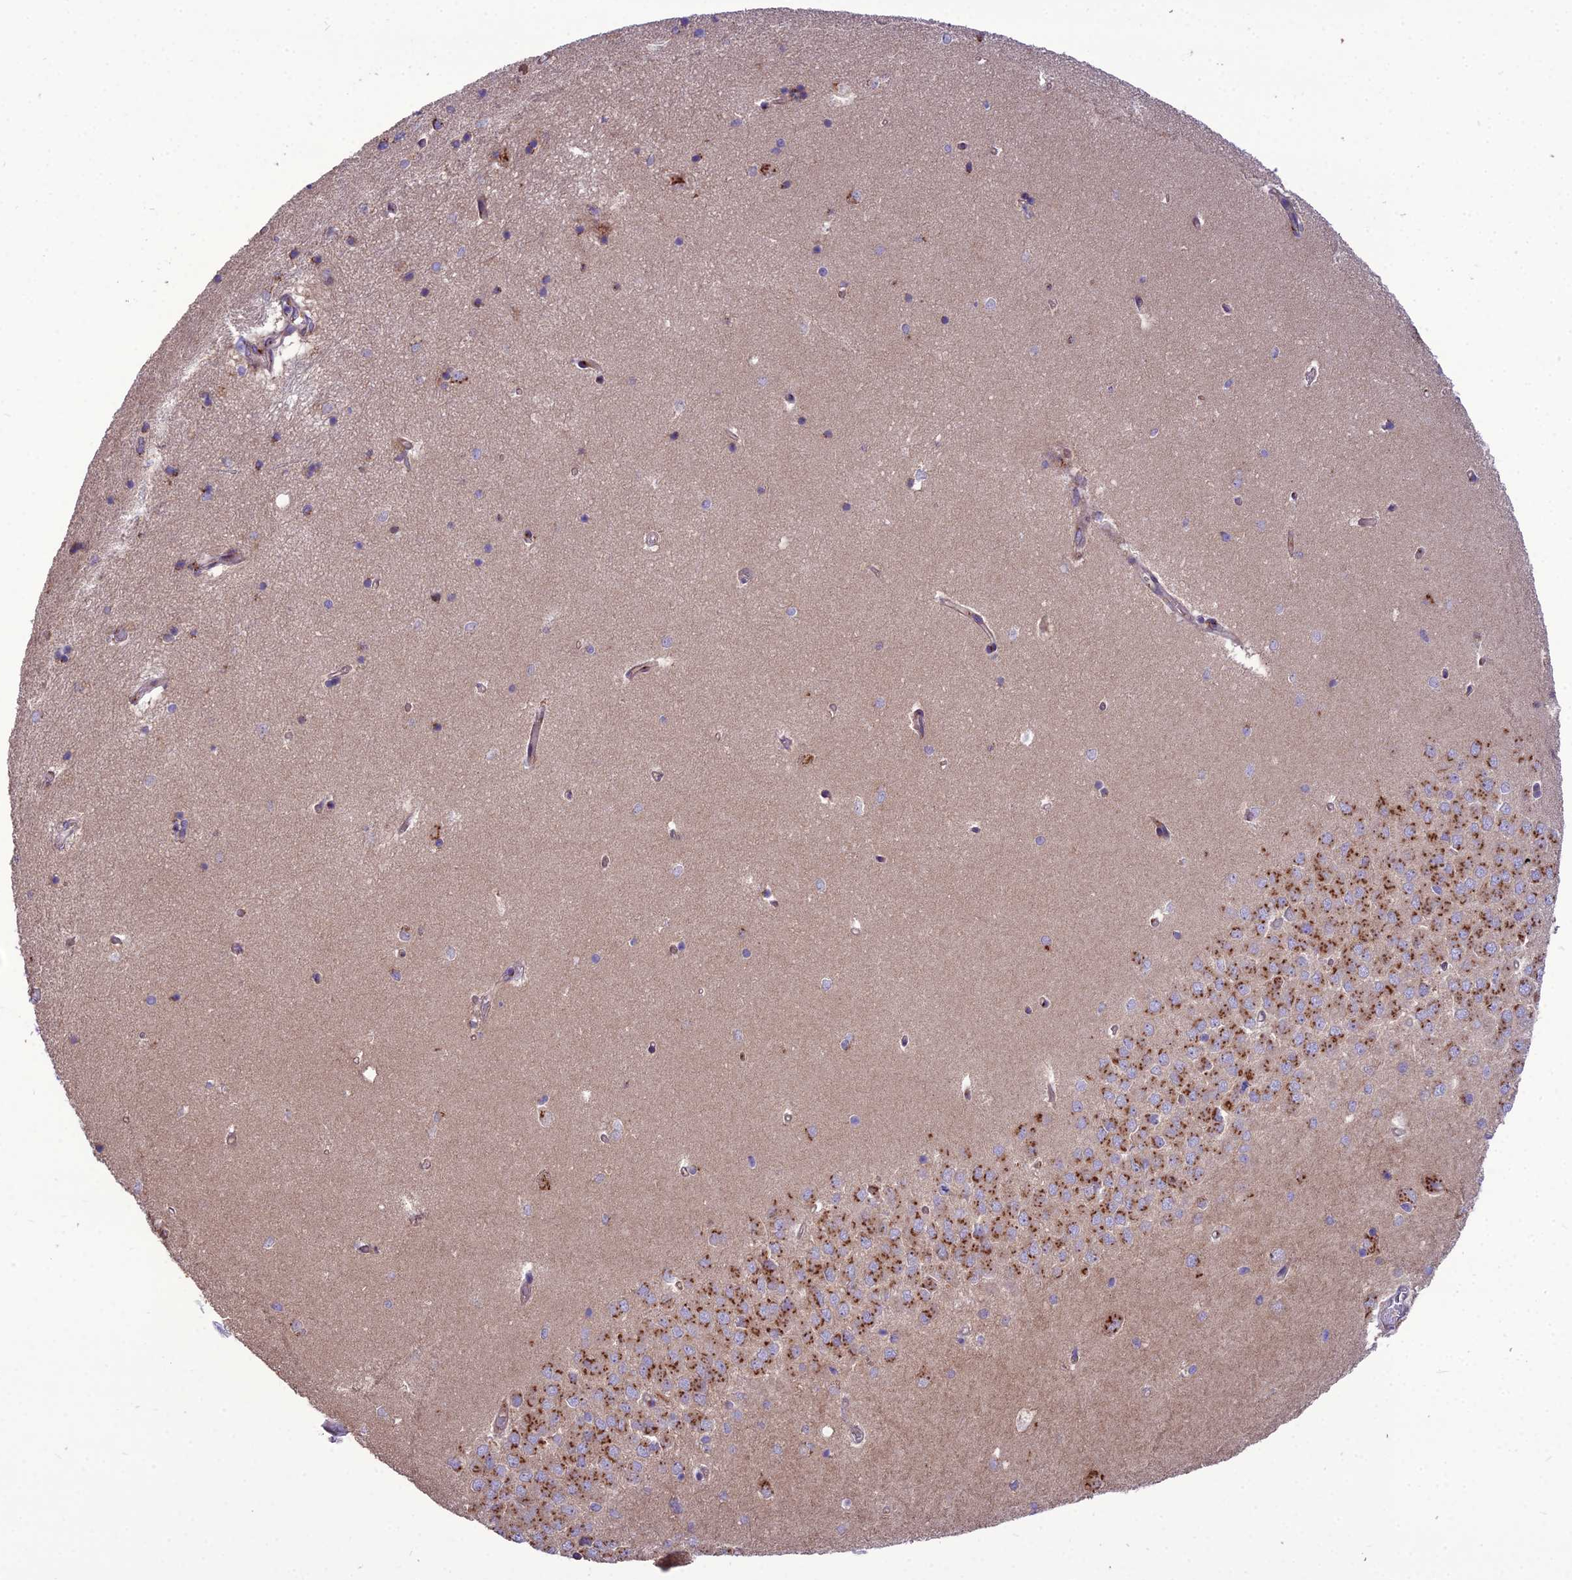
{"staining": {"intensity": "negative", "quantity": "none", "location": "none"}, "tissue": "hippocampus", "cell_type": "Glial cells", "image_type": "normal", "snomed": [{"axis": "morphology", "description": "Normal tissue, NOS"}, {"axis": "topography", "description": "Hippocampus"}], "caption": "This is an immunohistochemistry (IHC) image of normal hippocampus. There is no staining in glial cells.", "gene": "SPRYD7", "patient": {"sex": "male", "age": 45}}